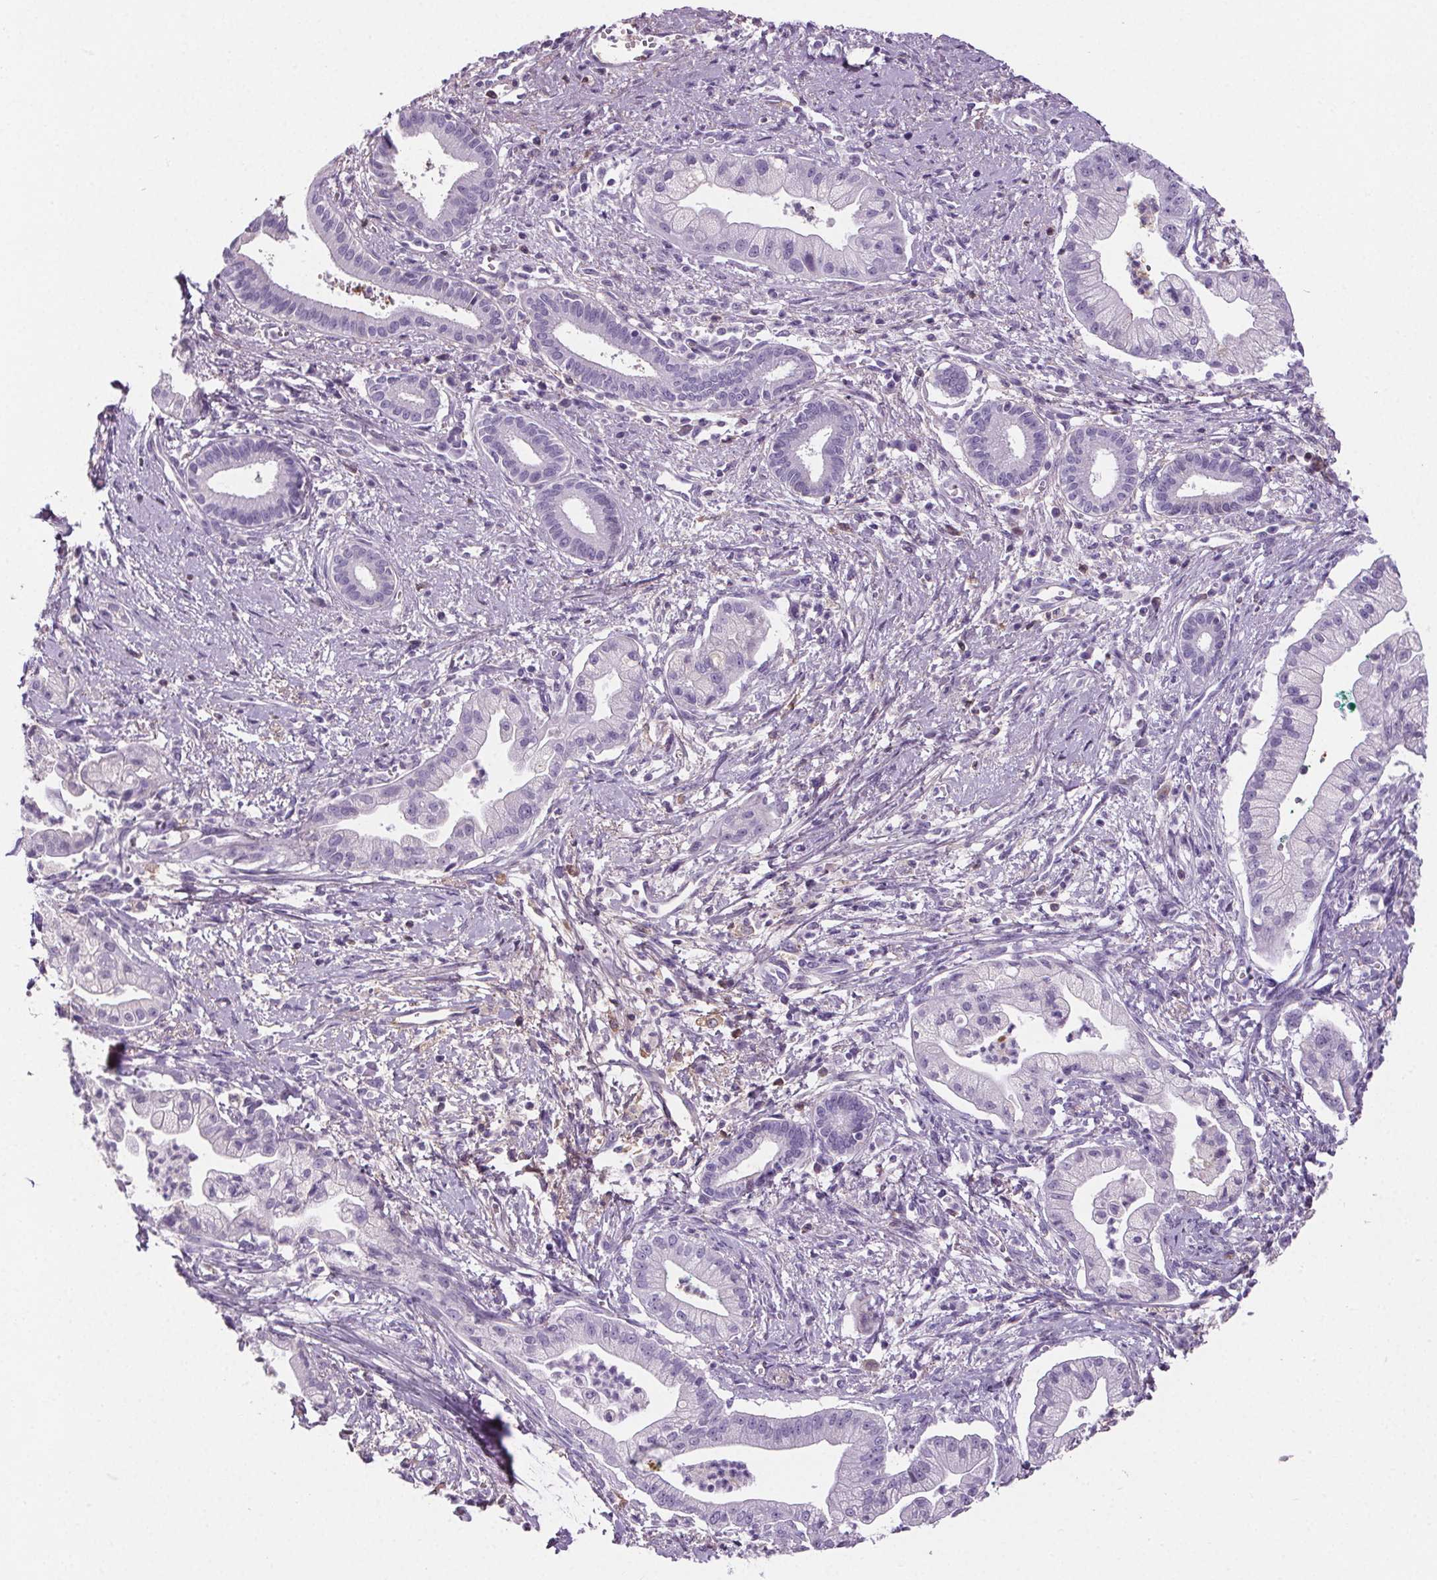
{"staining": {"intensity": "negative", "quantity": "none", "location": "none"}, "tissue": "pancreatic cancer", "cell_type": "Tumor cells", "image_type": "cancer", "snomed": [{"axis": "morphology", "description": "Normal tissue, NOS"}, {"axis": "morphology", "description": "Adenocarcinoma, NOS"}, {"axis": "topography", "description": "Lymph node"}, {"axis": "topography", "description": "Pancreas"}], "caption": "This is an immunohistochemistry (IHC) micrograph of human adenocarcinoma (pancreatic). There is no staining in tumor cells.", "gene": "CD5L", "patient": {"sex": "female", "age": 58}}